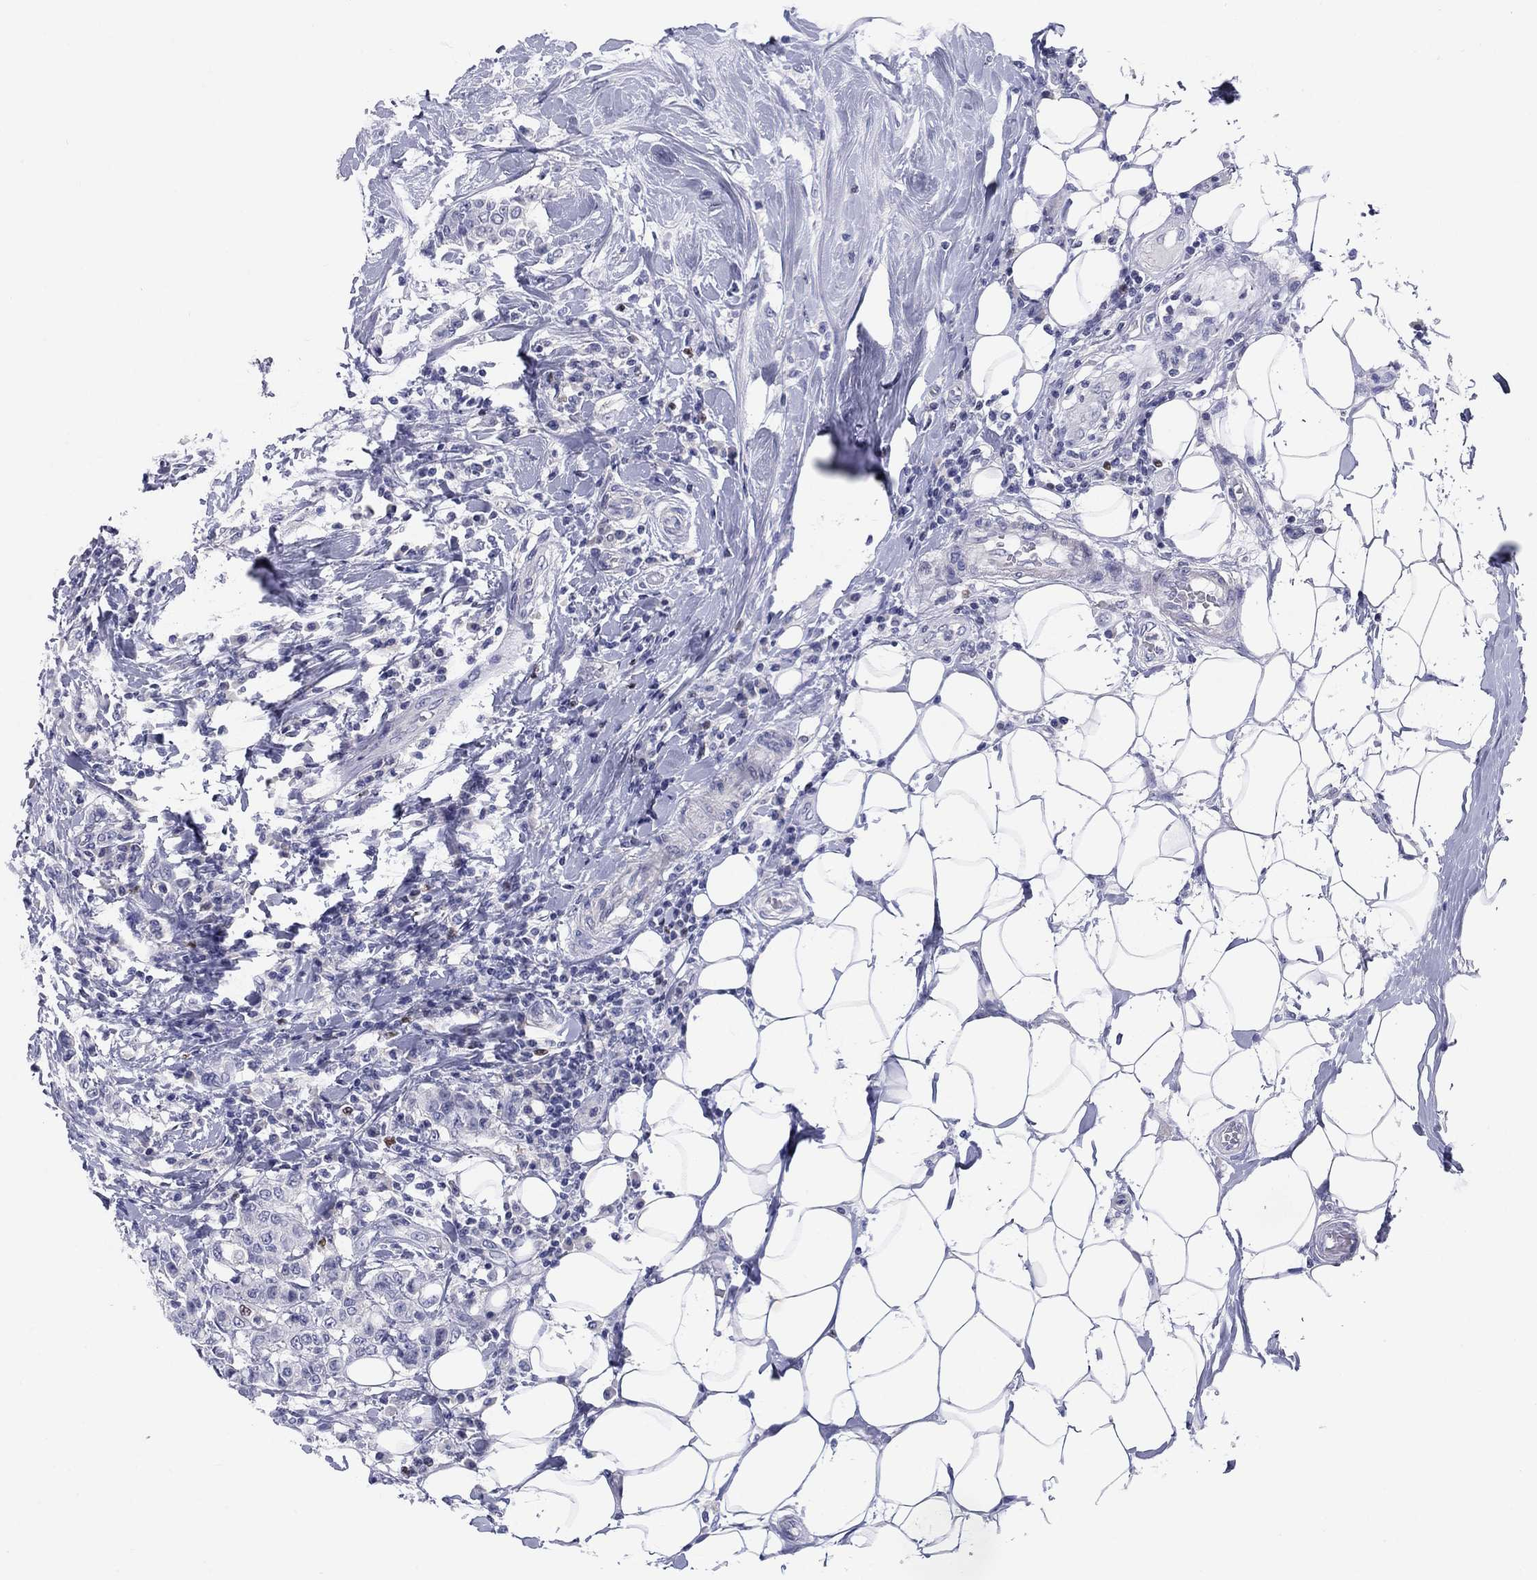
{"staining": {"intensity": "negative", "quantity": "none", "location": "none"}, "tissue": "breast cancer", "cell_type": "Tumor cells", "image_type": "cancer", "snomed": [{"axis": "morphology", "description": "Duct carcinoma"}, {"axis": "topography", "description": "Breast"}], "caption": "A high-resolution histopathology image shows immunohistochemistry (IHC) staining of infiltrating ductal carcinoma (breast), which exhibits no significant expression in tumor cells.", "gene": "CACNA1A", "patient": {"sex": "female", "age": 27}}